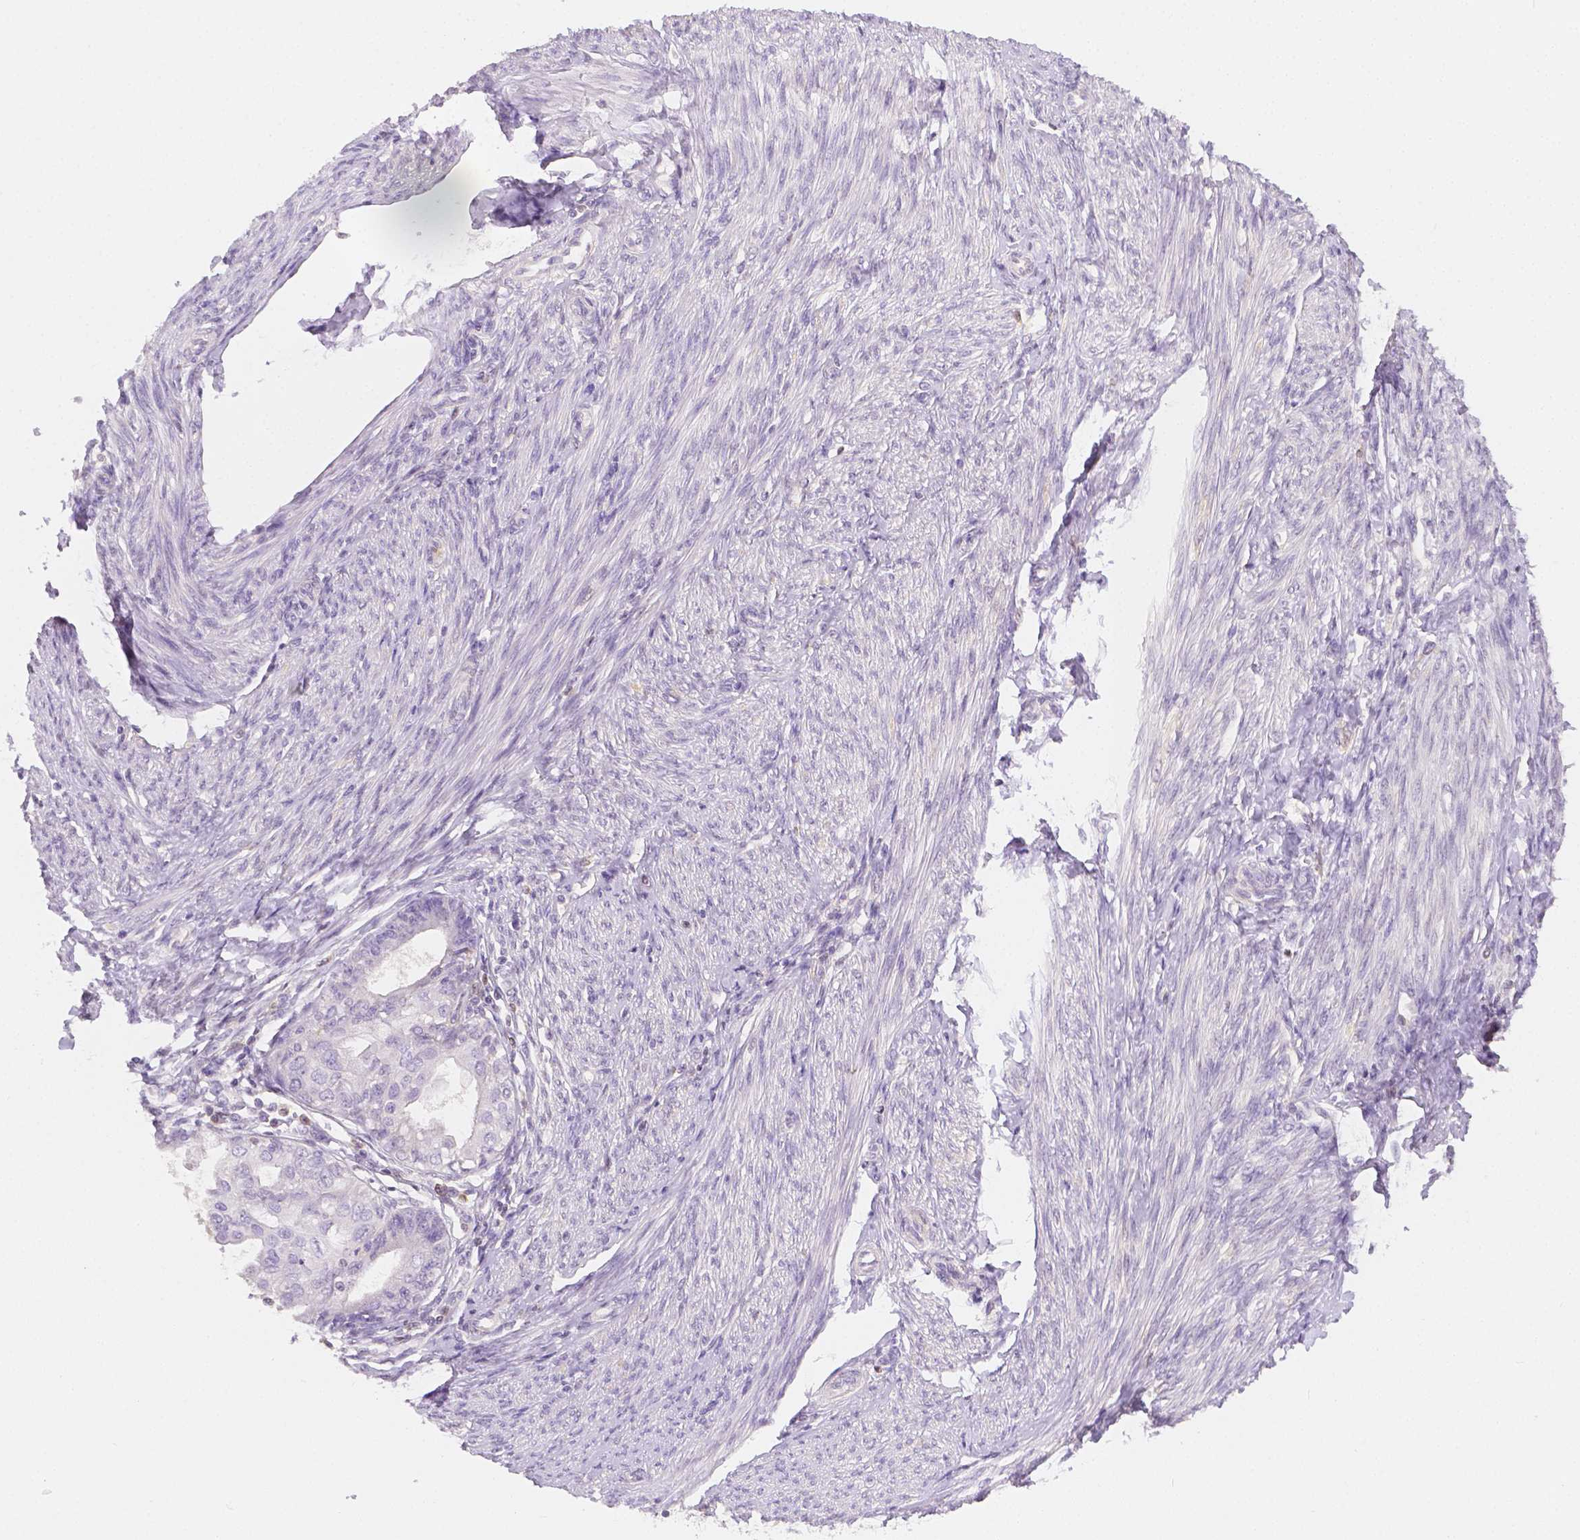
{"staining": {"intensity": "negative", "quantity": "none", "location": "none"}, "tissue": "endometrial cancer", "cell_type": "Tumor cells", "image_type": "cancer", "snomed": [{"axis": "morphology", "description": "Adenocarcinoma, NOS"}, {"axis": "topography", "description": "Endometrium"}], "caption": "Immunohistochemistry photomicrograph of endometrial adenocarcinoma stained for a protein (brown), which exhibits no expression in tumor cells.", "gene": "SGTB", "patient": {"sex": "female", "age": 68}}